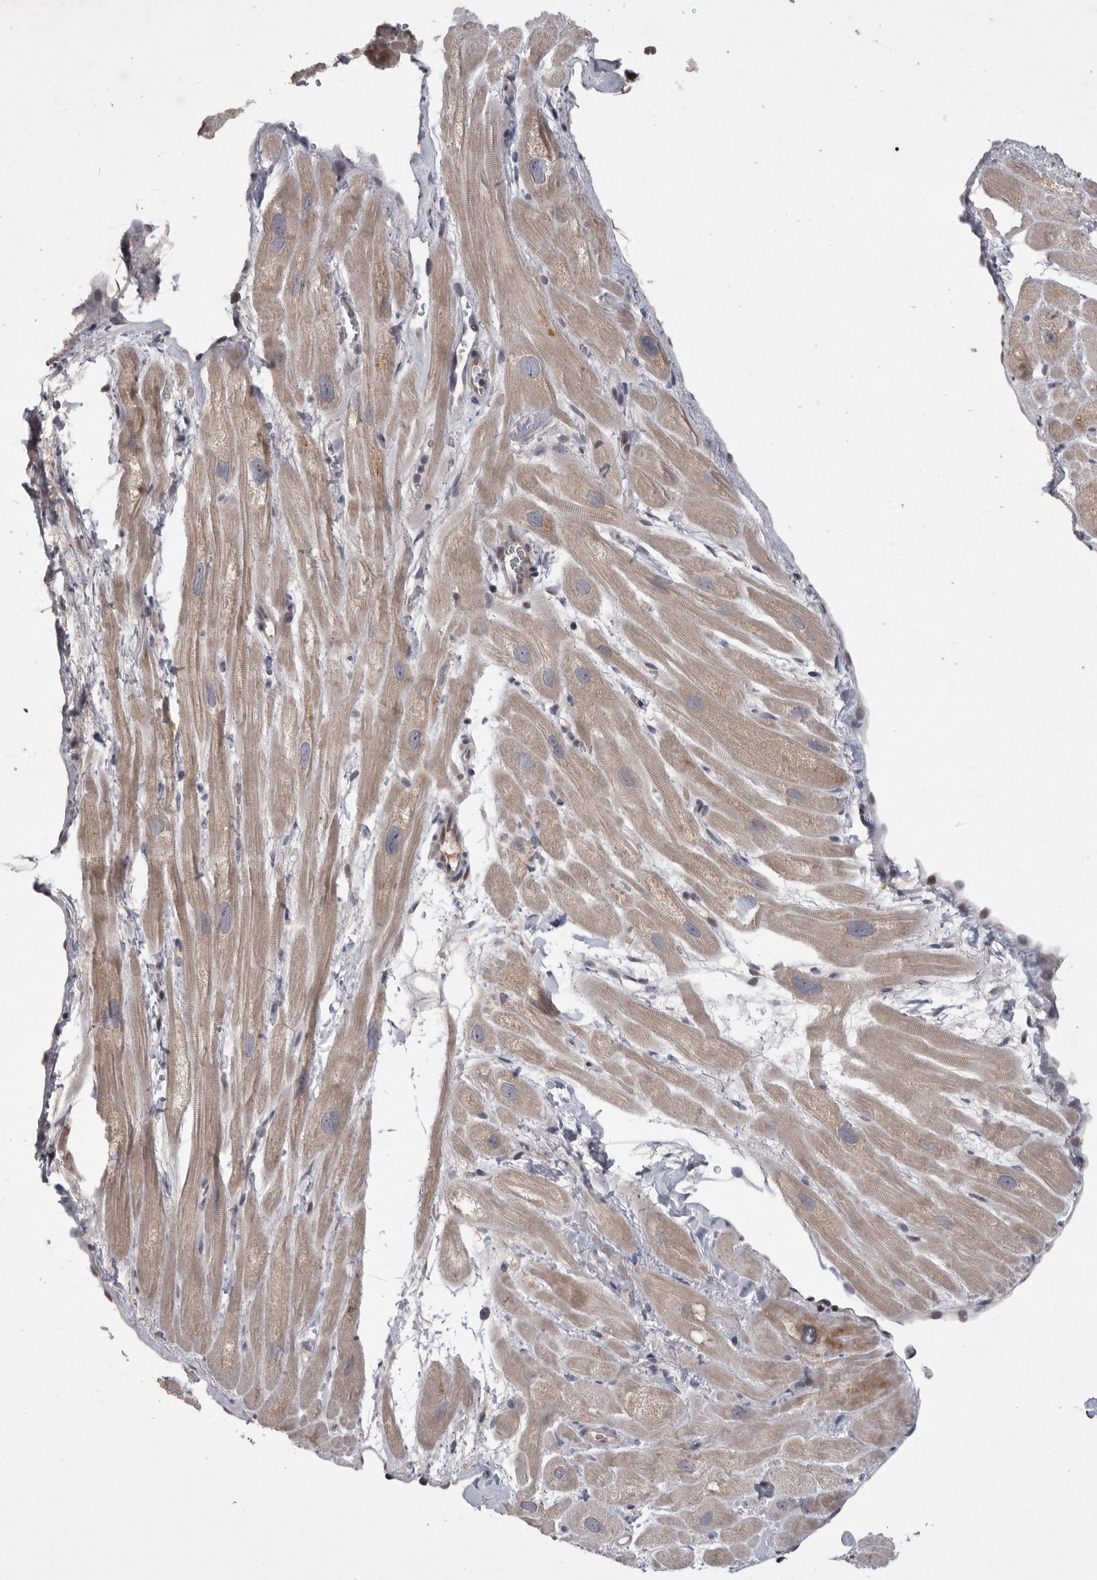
{"staining": {"intensity": "moderate", "quantity": "25%-75%", "location": "cytoplasmic/membranous"}, "tissue": "heart muscle", "cell_type": "Cardiomyocytes", "image_type": "normal", "snomed": [{"axis": "morphology", "description": "Normal tissue, NOS"}, {"axis": "topography", "description": "Heart"}], "caption": "Protein staining reveals moderate cytoplasmic/membranous expression in about 25%-75% of cardiomyocytes in normal heart muscle.", "gene": "MAN2A1", "patient": {"sex": "male", "age": 49}}